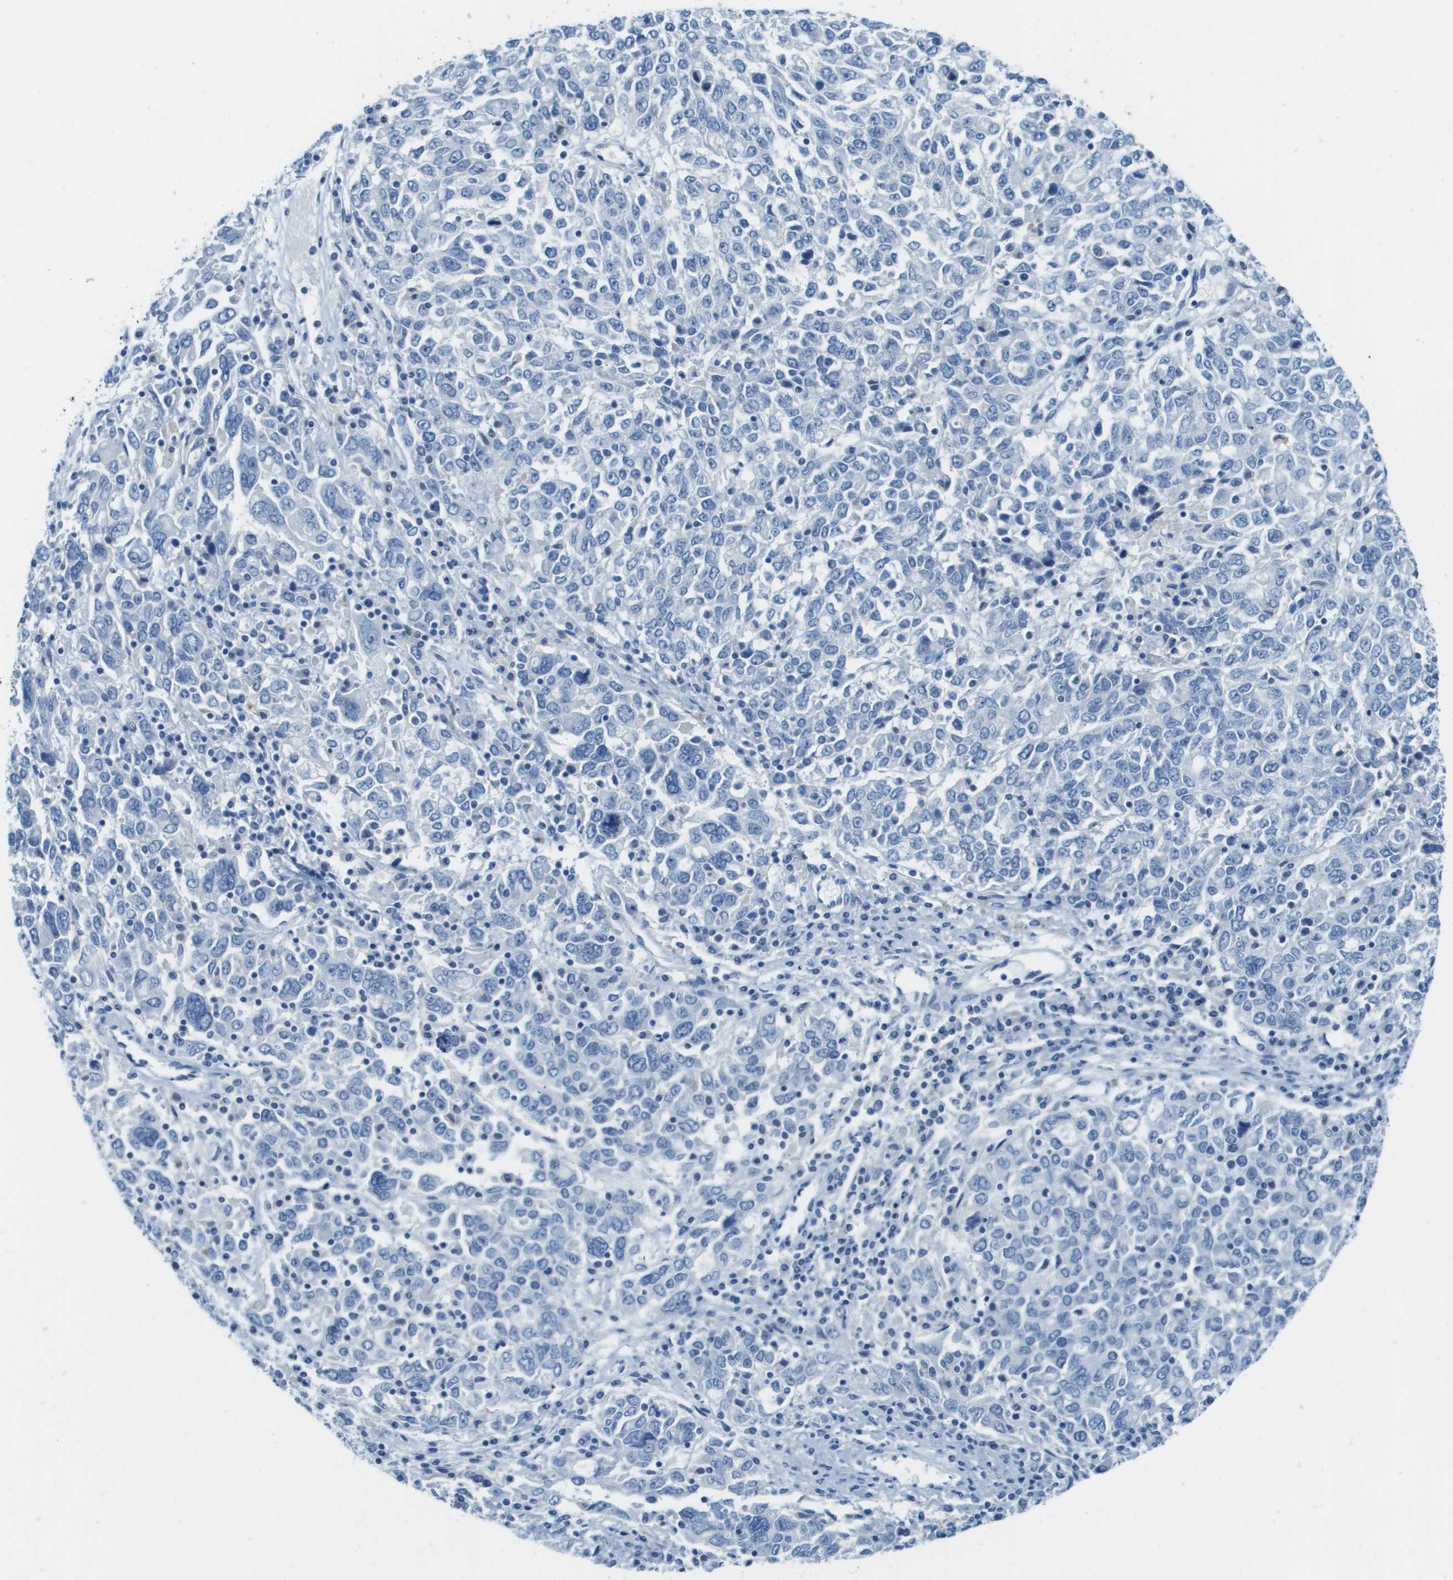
{"staining": {"intensity": "negative", "quantity": "none", "location": "none"}, "tissue": "ovarian cancer", "cell_type": "Tumor cells", "image_type": "cancer", "snomed": [{"axis": "morphology", "description": "Carcinoma, endometroid"}, {"axis": "topography", "description": "Ovary"}], "caption": "Tumor cells are negative for brown protein staining in ovarian cancer.", "gene": "CDHR2", "patient": {"sex": "female", "age": 62}}